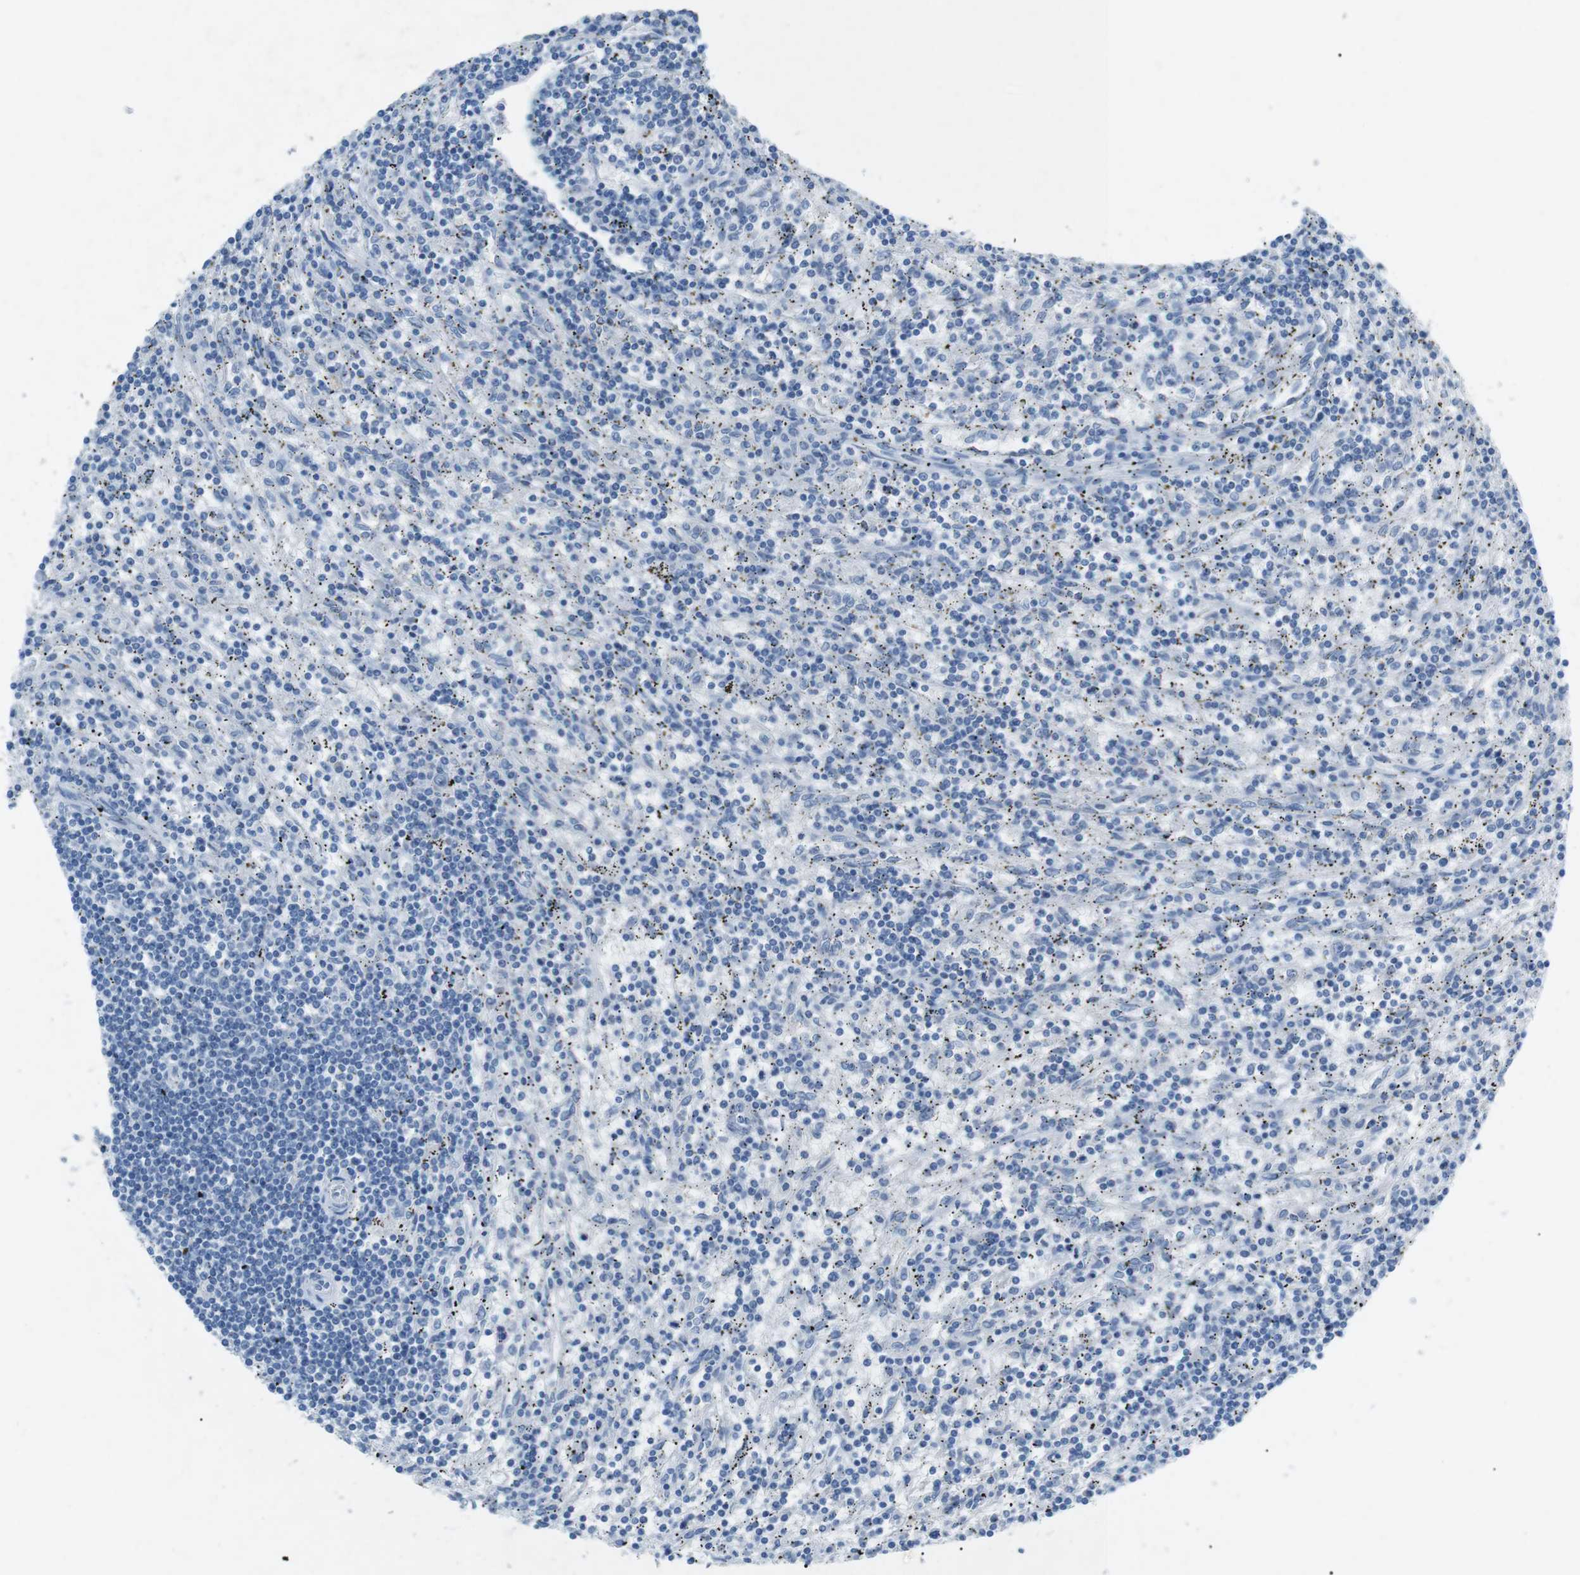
{"staining": {"intensity": "negative", "quantity": "none", "location": "none"}, "tissue": "lymphoma", "cell_type": "Tumor cells", "image_type": "cancer", "snomed": [{"axis": "morphology", "description": "Malignant lymphoma, non-Hodgkin's type, Low grade"}, {"axis": "topography", "description": "Spleen"}], "caption": "This histopathology image is of low-grade malignant lymphoma, non-Hodgkin's type stained with immunohistochemistry (IHC) to label a protein in brown with the nuclei are counter-stained blue. There is no staining in tumor cells.", "gene": "SALL4", "patient": {"sex": "male", "age": 76}}